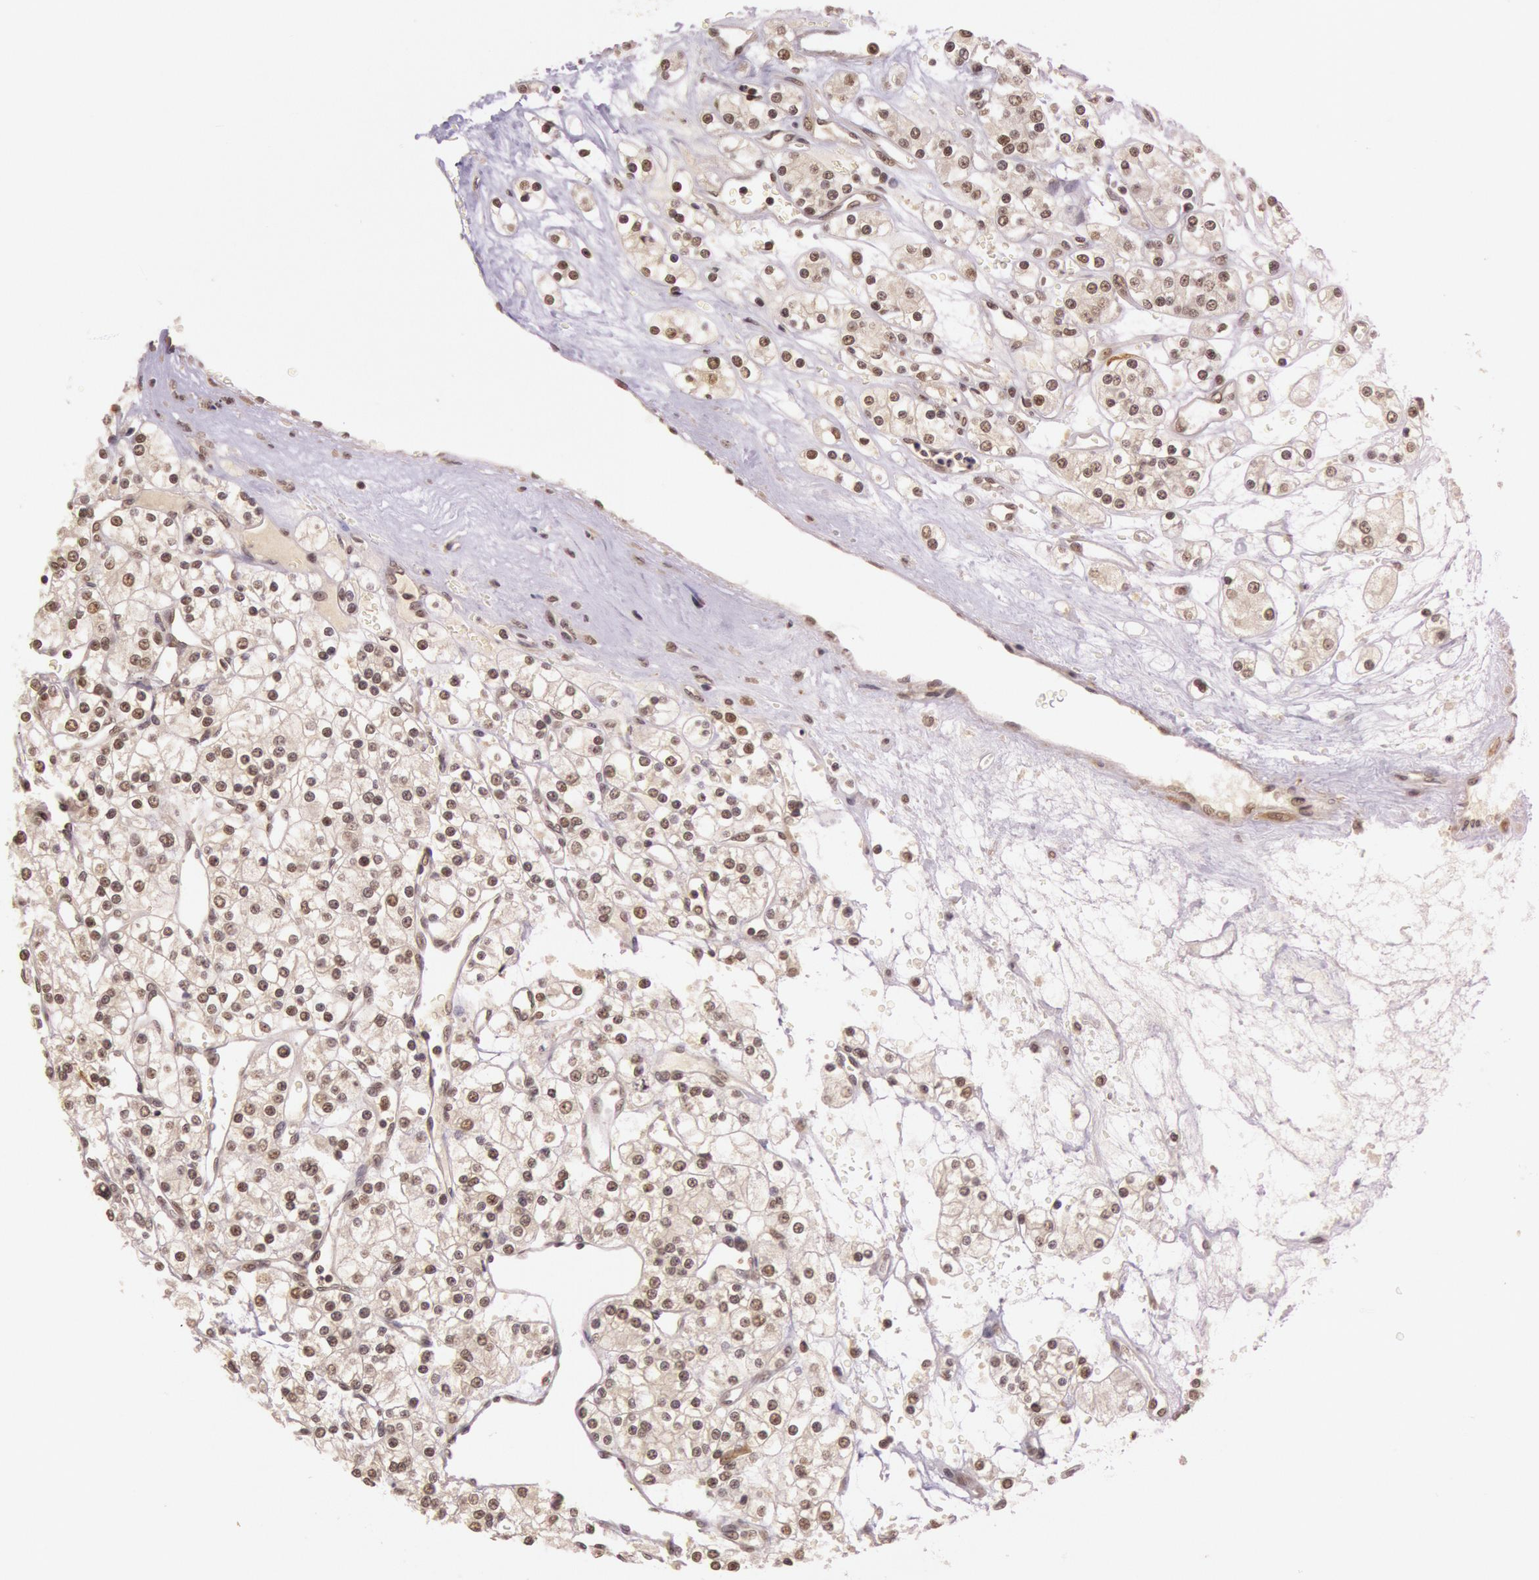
{"staining": {"intensity": "negative", "quantity": "none", "location": "none"}, "tissue": "renal cancer", "cell_type": "Tumor cells", "image_type": "cancer", "snomed": [{"axis": "morphology", "description": "Adenocarcinoma, NOS"}, {"axis": "topography", "description": "Kidney"}], "caption": "The immunohistochemistry (IHC) micrograph has no significant positivity in tumor cells of renal cancer (adenocarcinoma) tissue.", "gene": "RTL10", "patient": {"sex": "female", "age": 62}}